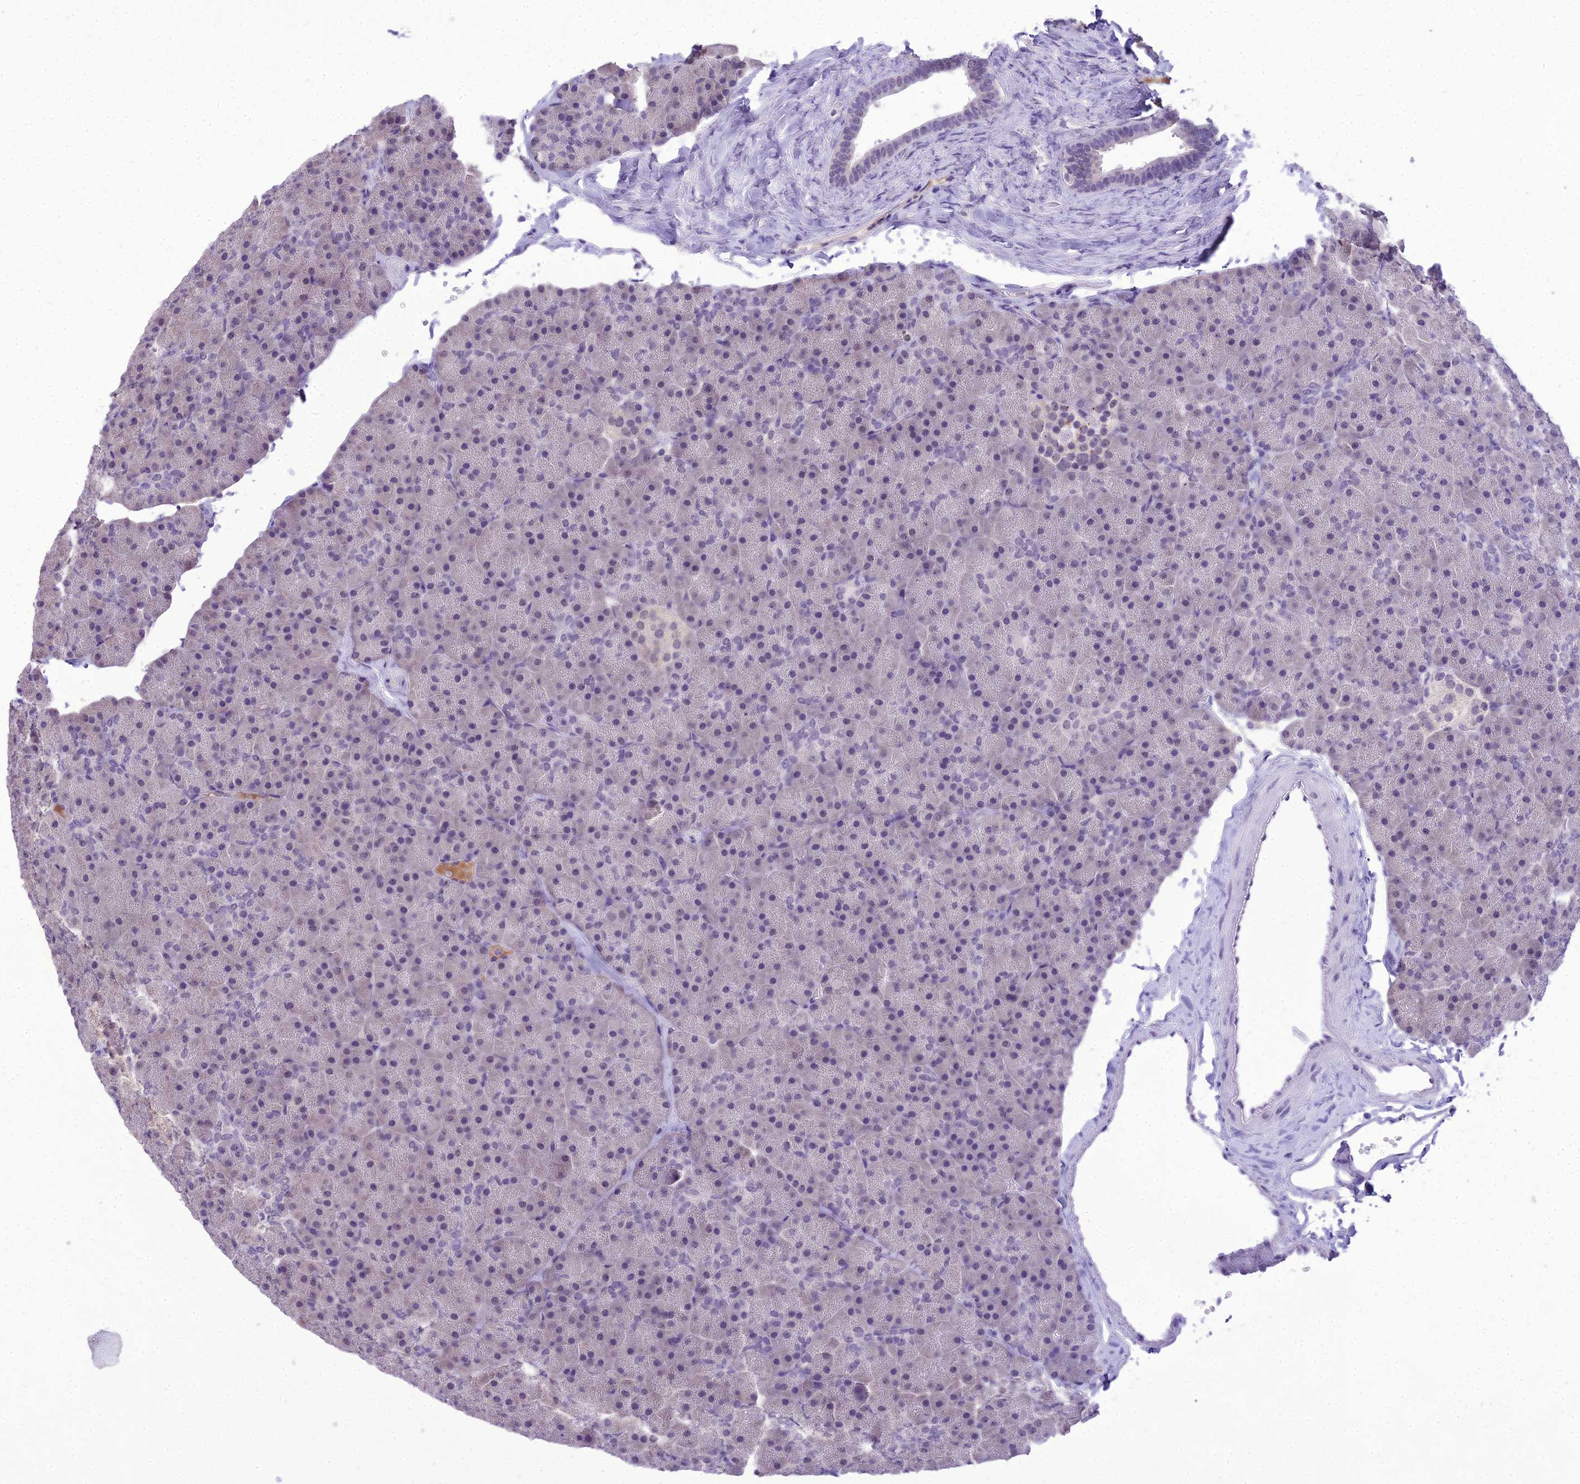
{"staining": {"intensity": "moderate", "quantity": "25%-75%", "location": "nuclear"}, "tissue": "pancreas", "cell_type": "Exocrine glandular cells", "image_type": "normal", "snomed": [{"axis": "morphology", "description": "Normal tissue, NOS"}, {"axis": "topography", "description": "Pancreas"}], "caption": "Exocrine glandular cells demonstrate medium levels of moderate nuclear expression in about 25%-75% of cells in normal human pancreas. (IHC, brightfield microscopy, high magnification).", "gene": "SH3RF3", "patient": {"sex": "male", "age": 36}}